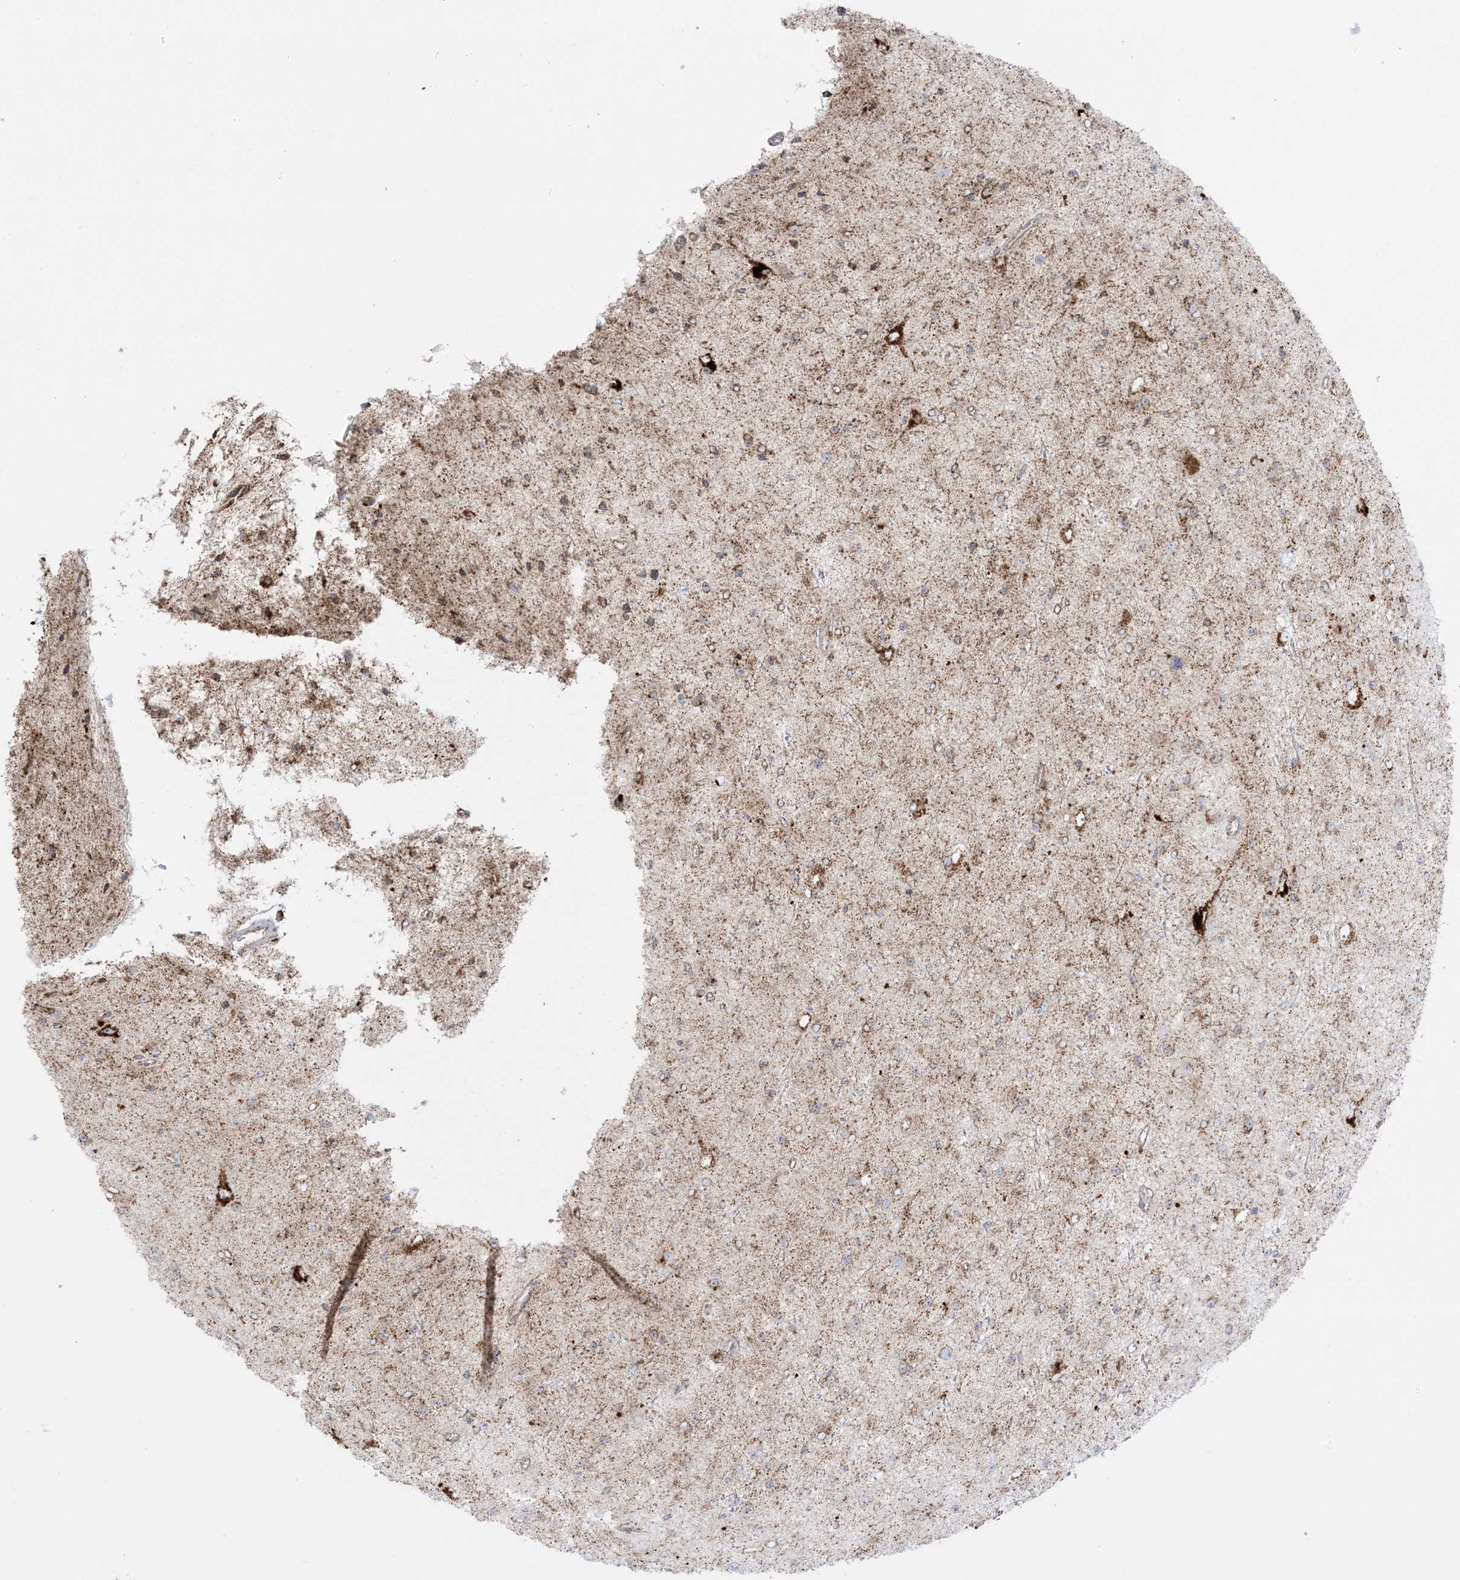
{"staining": {"intensity": "moderate", "quantity": "25%-75%", "location": "cytoplasmic/membranous"}, "tissue": "glioma", "cell_type": "Tumor cells", "image_type": "cancer", "snomed": [{"axis": "morphology", "description": "Glioma, malignant, Low grade"}, {"axis": "topography", "description": "Cerebral cortex"}], "caption": "There is medium levels of moderate cytoplasmic/membranous expression in tumor cells of glioma, as demonstrated by immunohistochemical staining (brown color).", "gene": "MRPS36", "patient": {"sex": "female", "age": 39}}